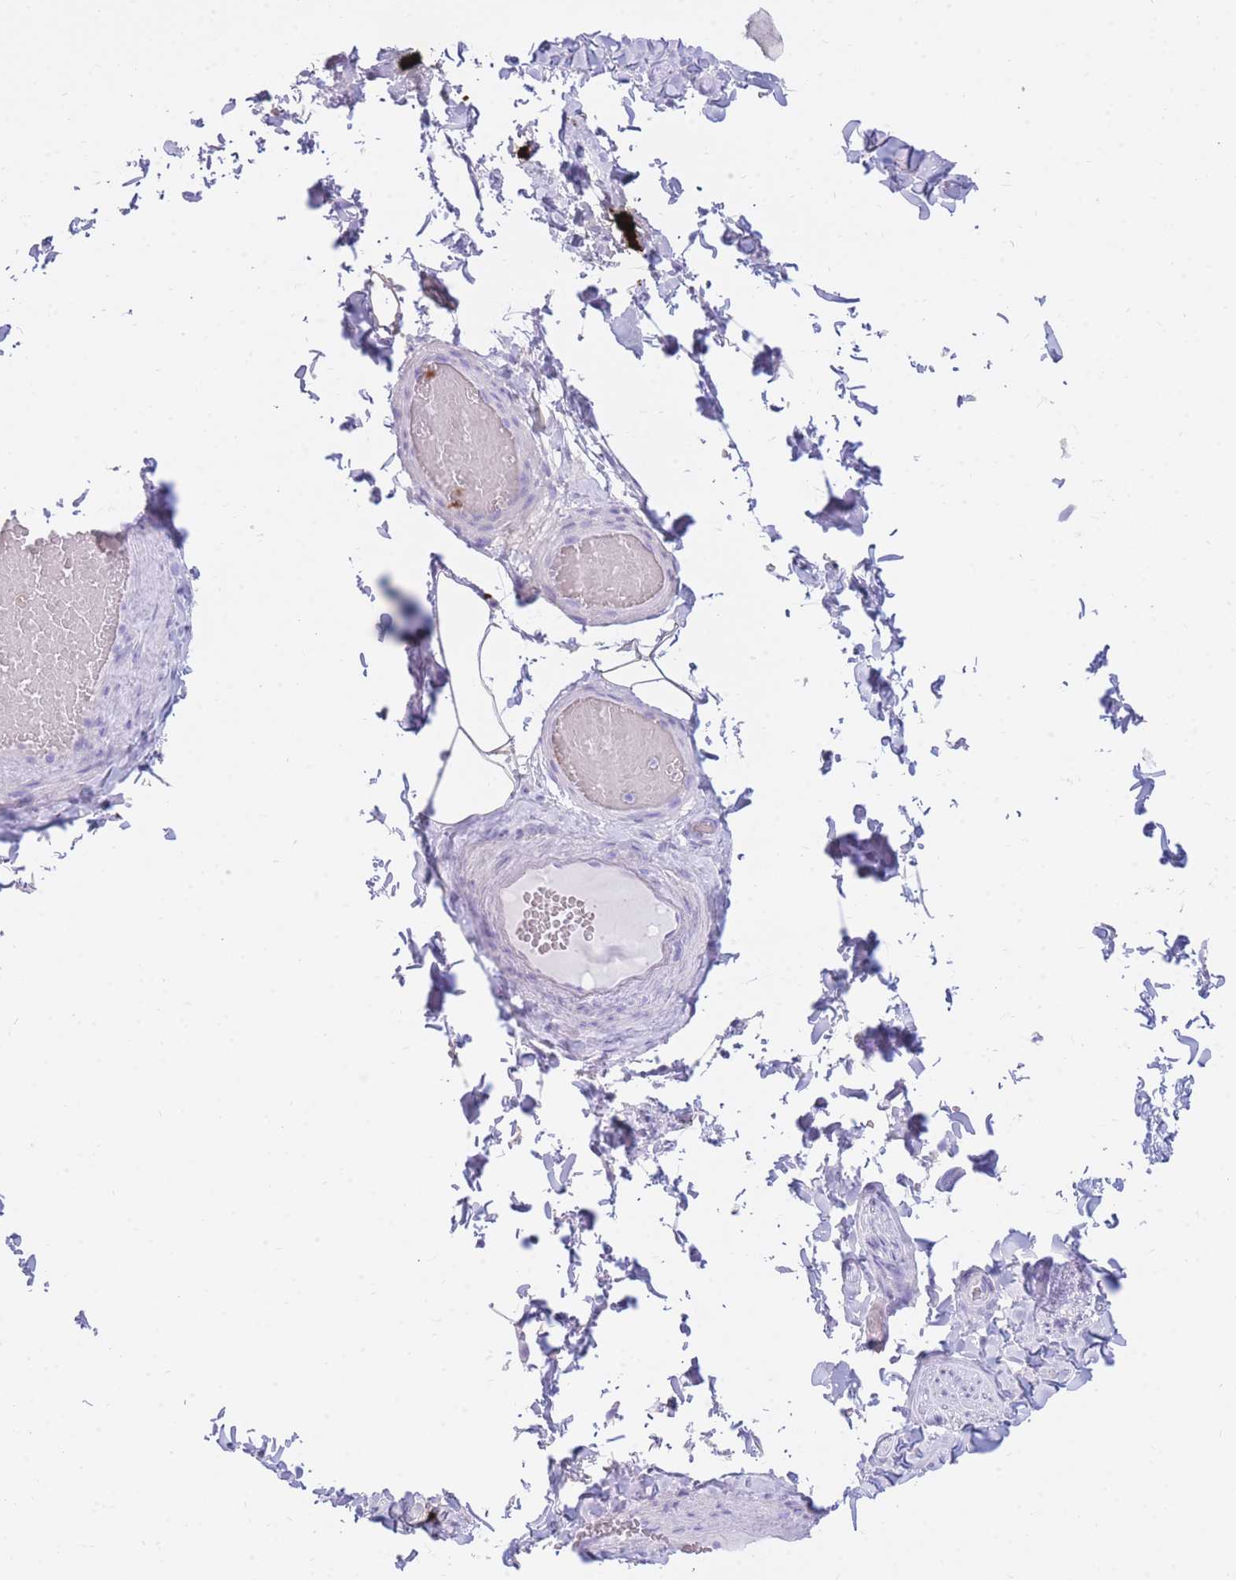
{"staining": {"intensity": "negative", "quantity": "none", "location": "none"}, "tissue": "adipose tissue", "cell_type": "Adipocytes", "image_type": "normal", "snomed": [{"axis": "morphology", "description": "Normal tissue, NOS"}, {"axis": "topography", "description": "Soft tissue"}, {"axis": "topography", "description": "Vascular tissue"}, {"axis": "topography", "description": "Peripheral nerve tissue"}], "caption": "Immunohistochemistry of unremarkable human adipose tissue shows no positivity in adipocytes.", "gene": "TPSAB1", "patient": {"sex": "male", "age": 32}}